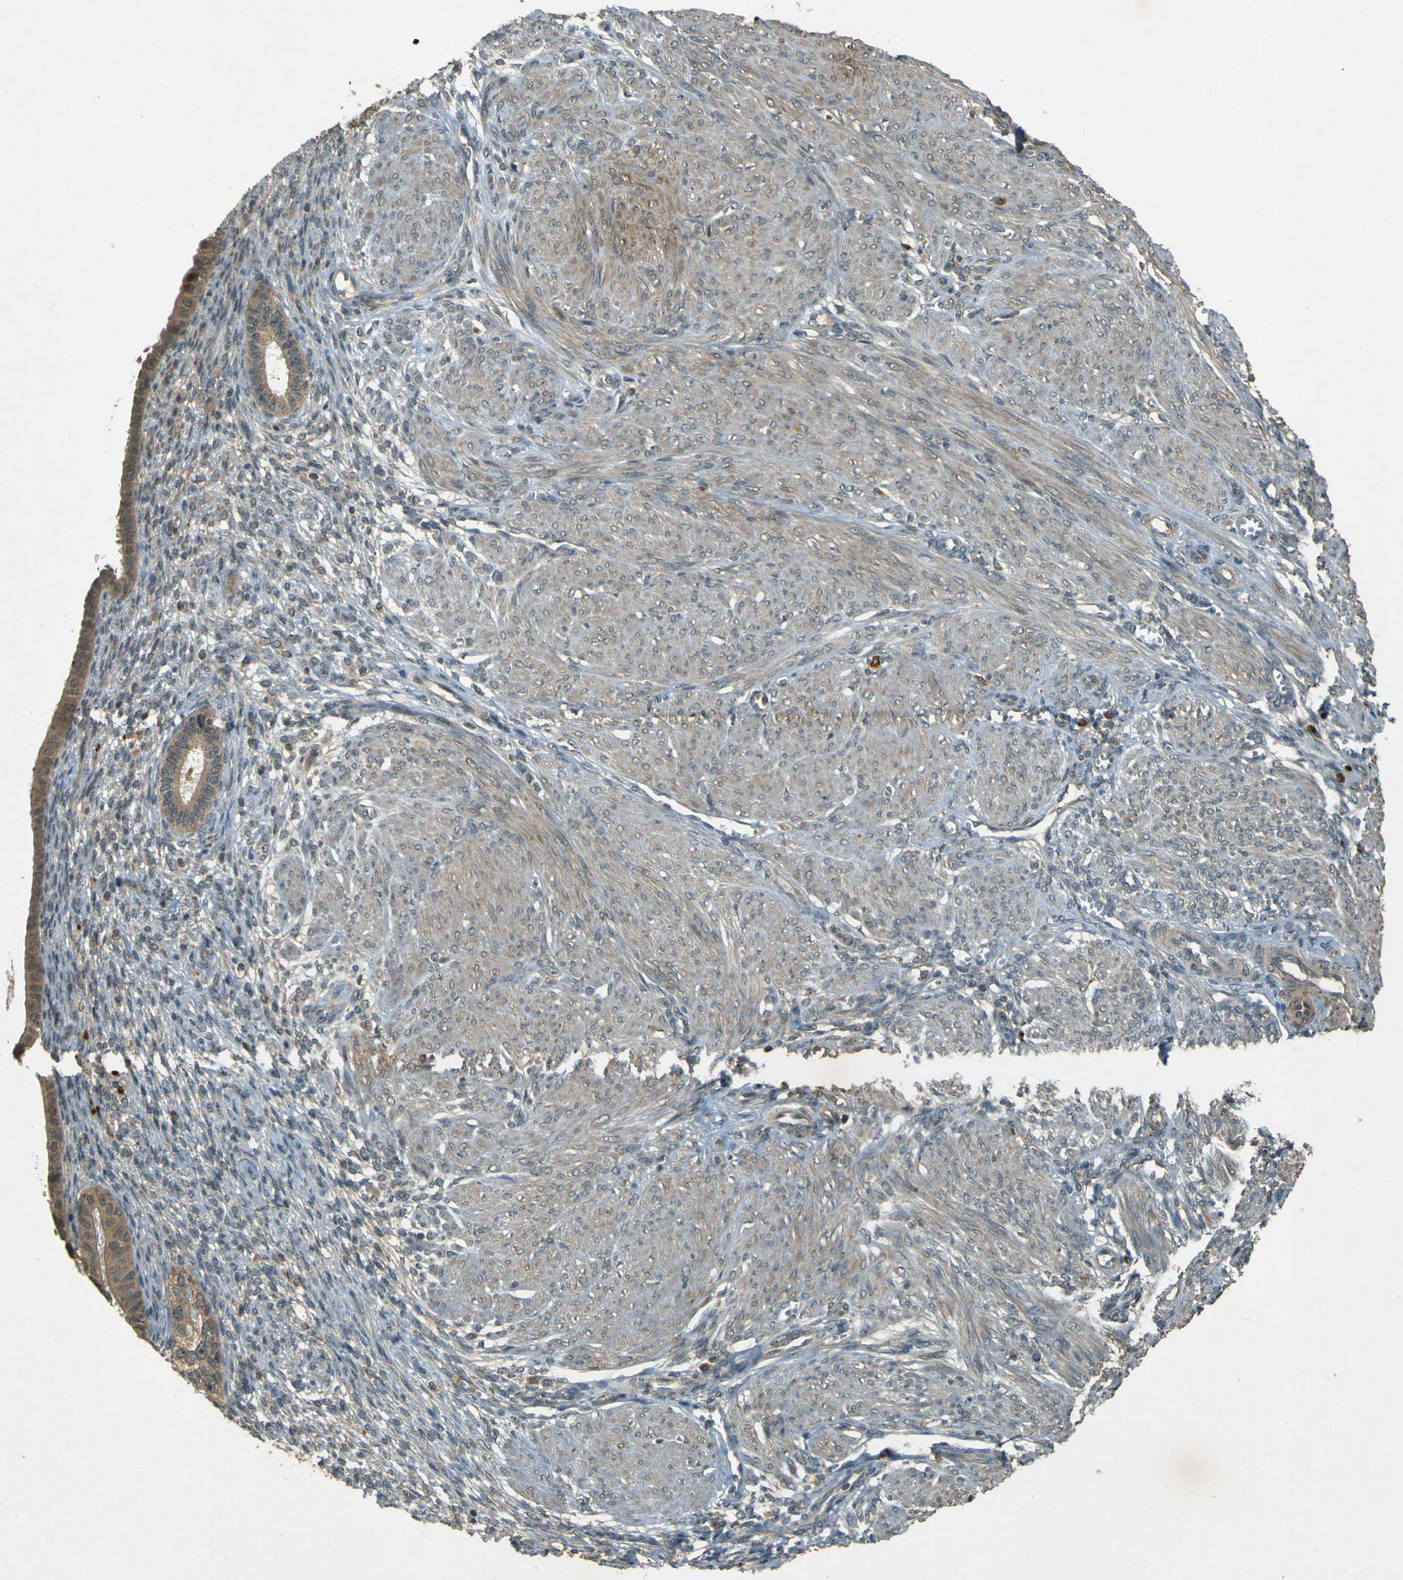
{"staining": {"intensity": "weak", "quantity": "25%-75%", "location": "cytoplasmic/membranous"}, "tissue": "endometrium", "cell_type": "Cells in endometrial stroma", "image_type": "normal", "snomed": [{"axis": "morphology", "description": "Normal tissue, NOS"}, {"axis": "topography", "description": "Endometrium"}], "caption": "Immunohistochemical staining of benign endometrium displays low levels of weak cytoplasmic/membranous positivity in approximately 25%-75% of cells in endometrial stroma.", "gene": "MPDZ", "patient": {"sex": "female", "age": 72}}